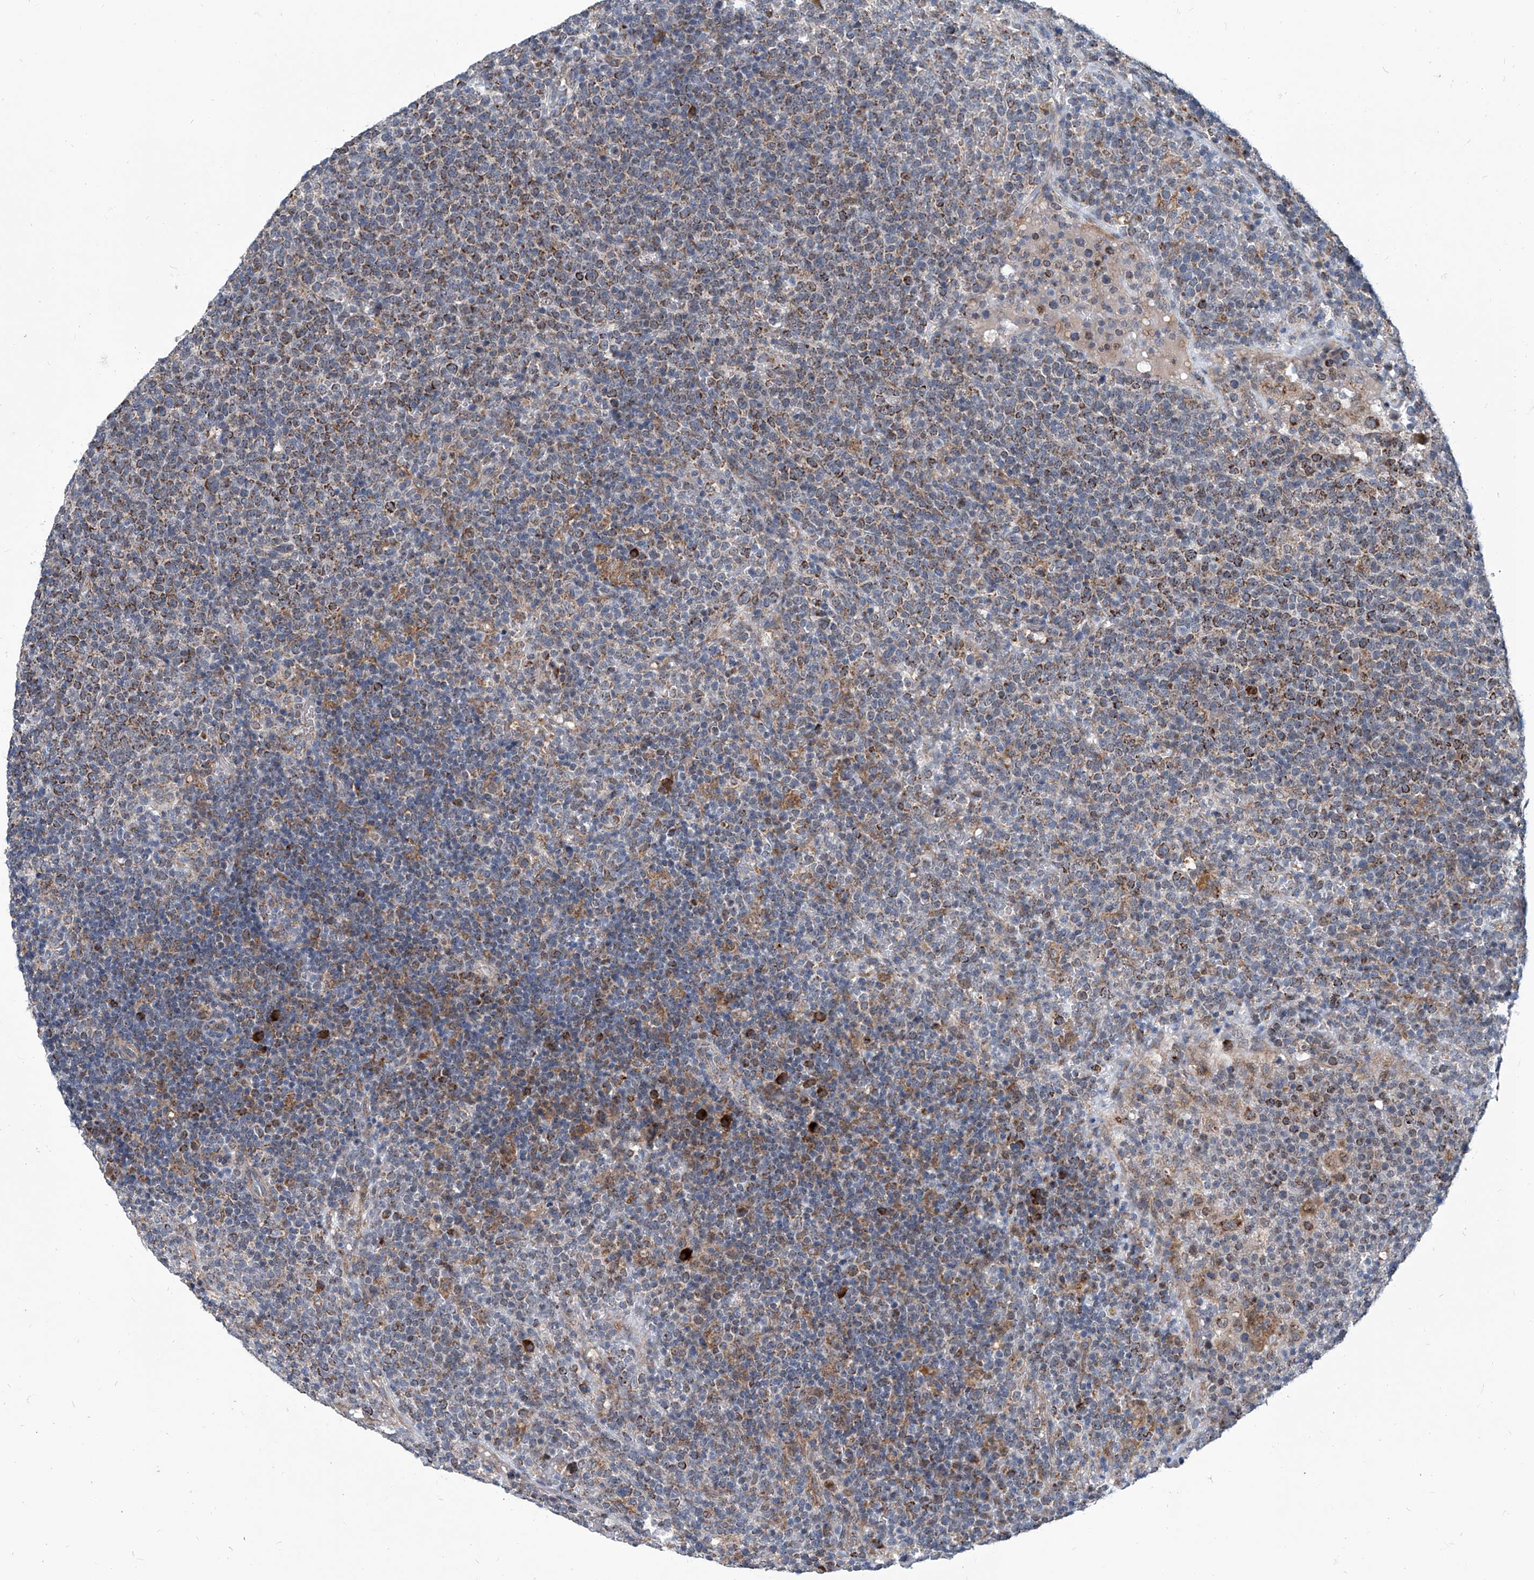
{"staining": {"intensity": "moderate", "quantity": "25%-75%", "location": "cytoplasmic/membranous"}, "tissue": "lymphoma", "cell_type": "Tumor cells", "image_type": "cancer", "snomed": [{"axis": "morphology", "description": "Malignant lymphoma, non-Hodgkin's type, High grade"}, {"axis": "topography", "description": "Lymph node"}], "caption": "Brown immunohistochemical staining in human lymphoma displays moderate cytoplasmic/membranous positivity in about 25%-75% of tumor cells.", "gene": "USP48", "patient": {"sex": "male", "age": 61}}